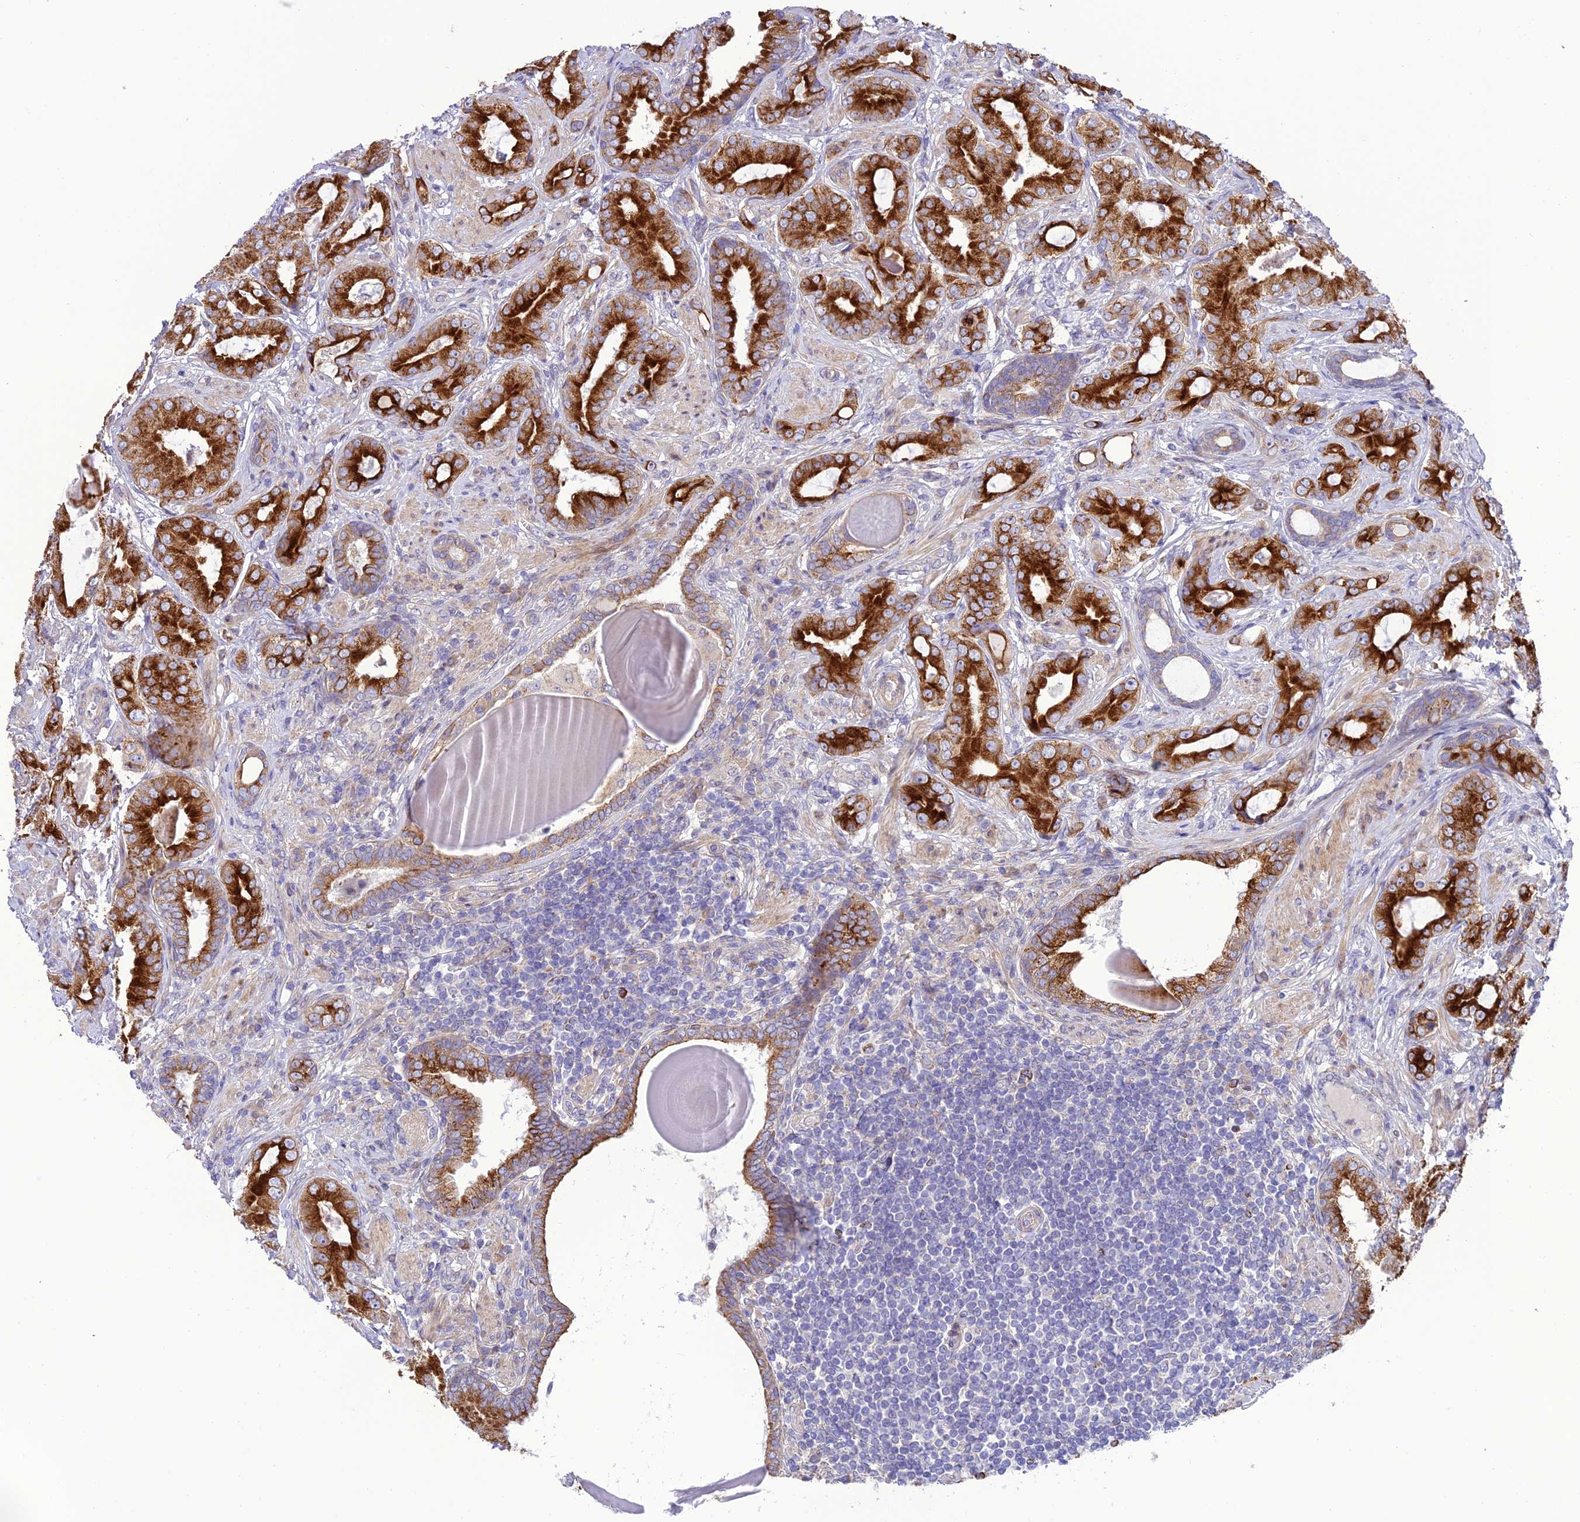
{"staining": {"intensity": "strong", "quantity": ">75%", "location": "cytoplasmic/membranous"}, "tissue": "prostate cancer", "cell_type": "Tumor cells", "image_type": "cancer", "snomed": [{"axis": "morphology", "description": "Adenocarcinoma, Low grade"}, {"axis": "topography", "description": "Prostate"}], "caption": "High-power microscopy captured an IHC micrograph of low-grade adenocarcinoma (prostate), revealing strong cytoplasmic/membranous expression in about >75% of tumor cells. (DAB IHC, brown staining for protein, blue staining for nuclei).", "gene": "JMY", "patient": {"sex": "male", "age": 57}}